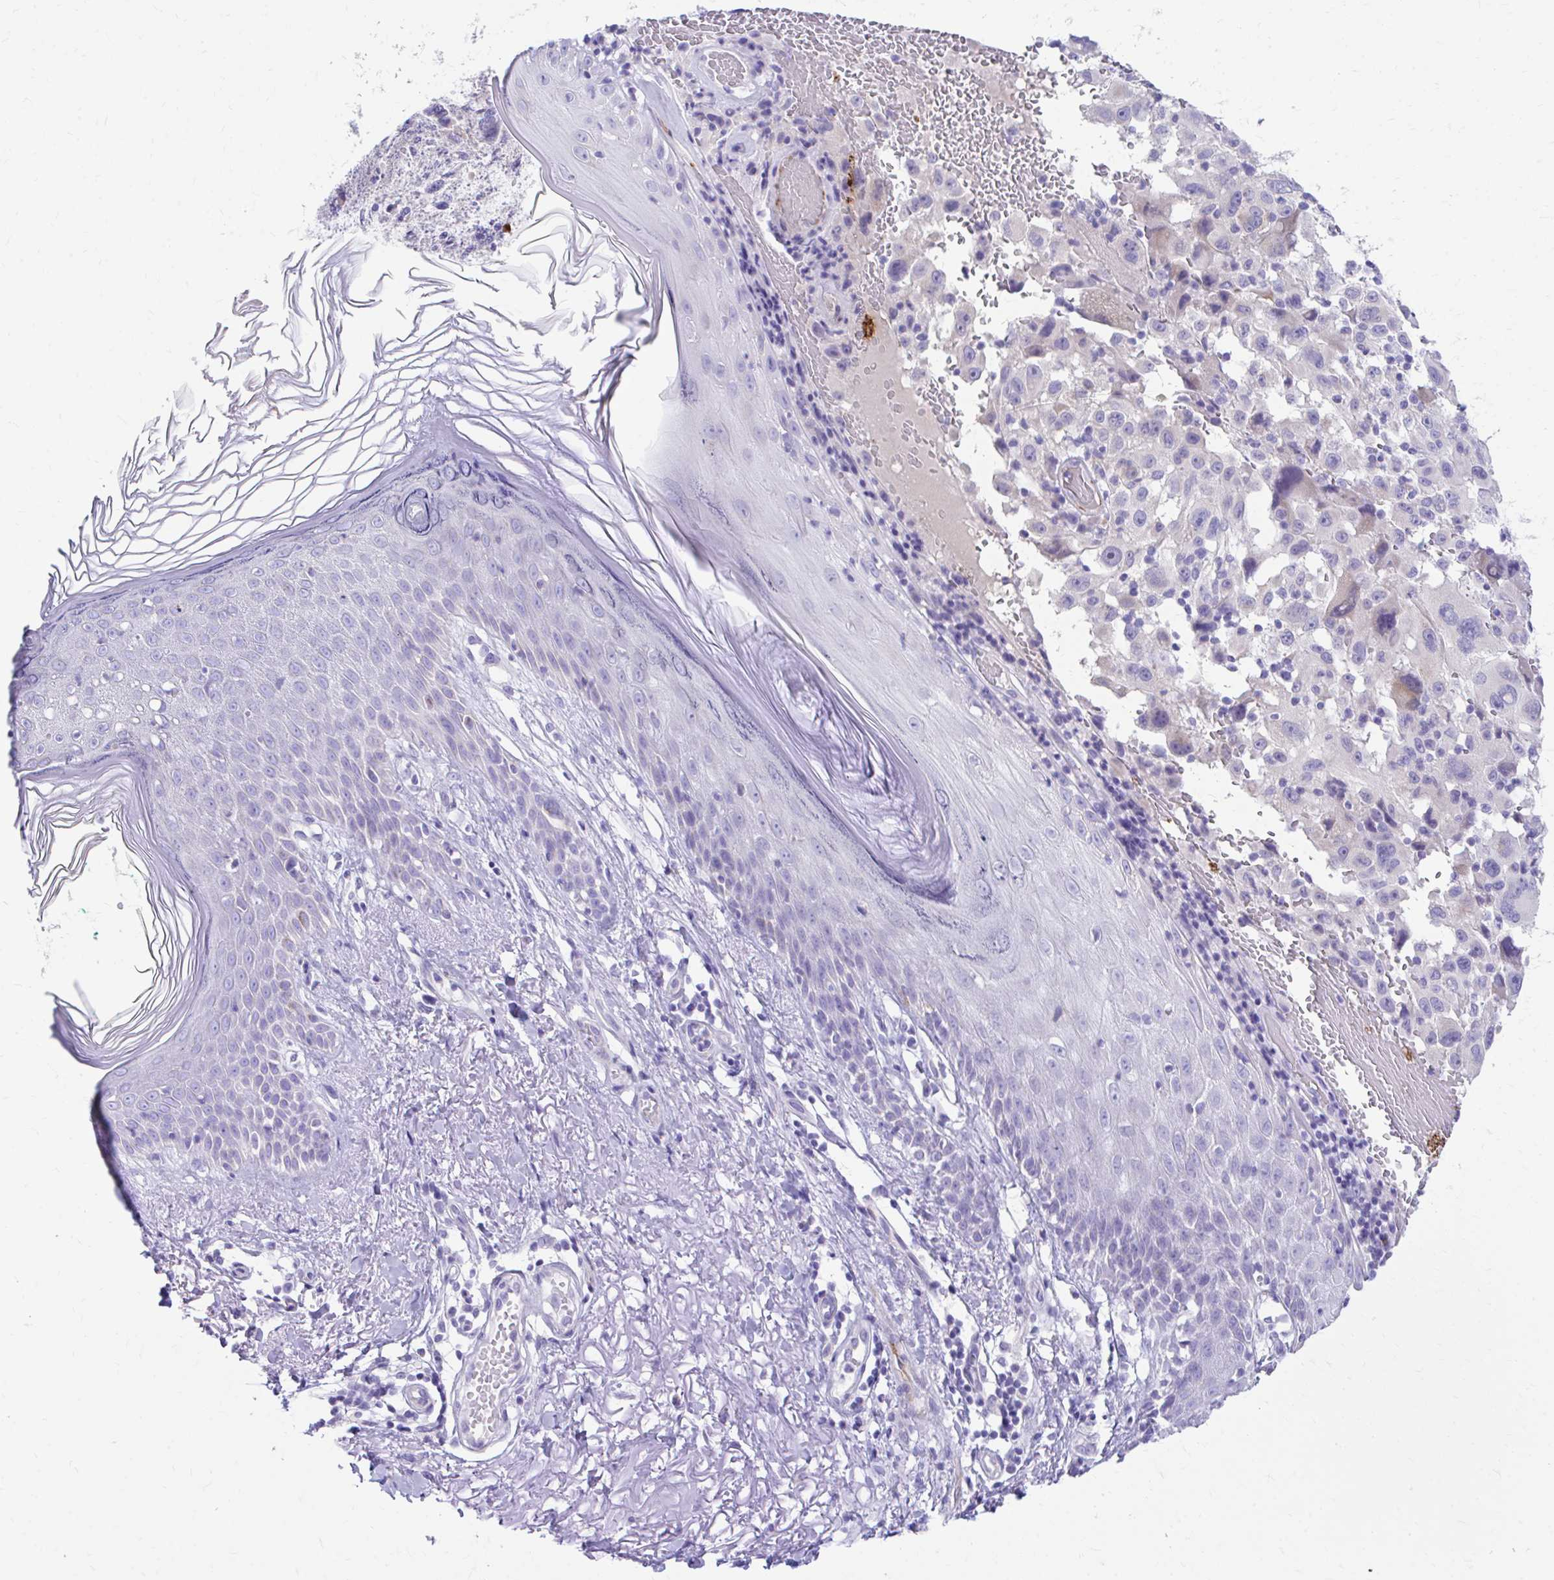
{"staining": {"intensity": "negative", "quantity": "none", "location": "none"}, "tissue": "melanoma", "cell_type": "Tumor cells", "image_type": "cancer", "snomed": [{"axis": "morphology", "description": "Malignant melanoma, NOS"}, {"axis": "topography", "description": "Skin"}], "caption": "The immunohistochemistry (IHC) histopathology image has no significant staining in tumor cells of melanoma tissue.", "gene": "KRIT1", "patient": {"sex": "female", "age": 71}}